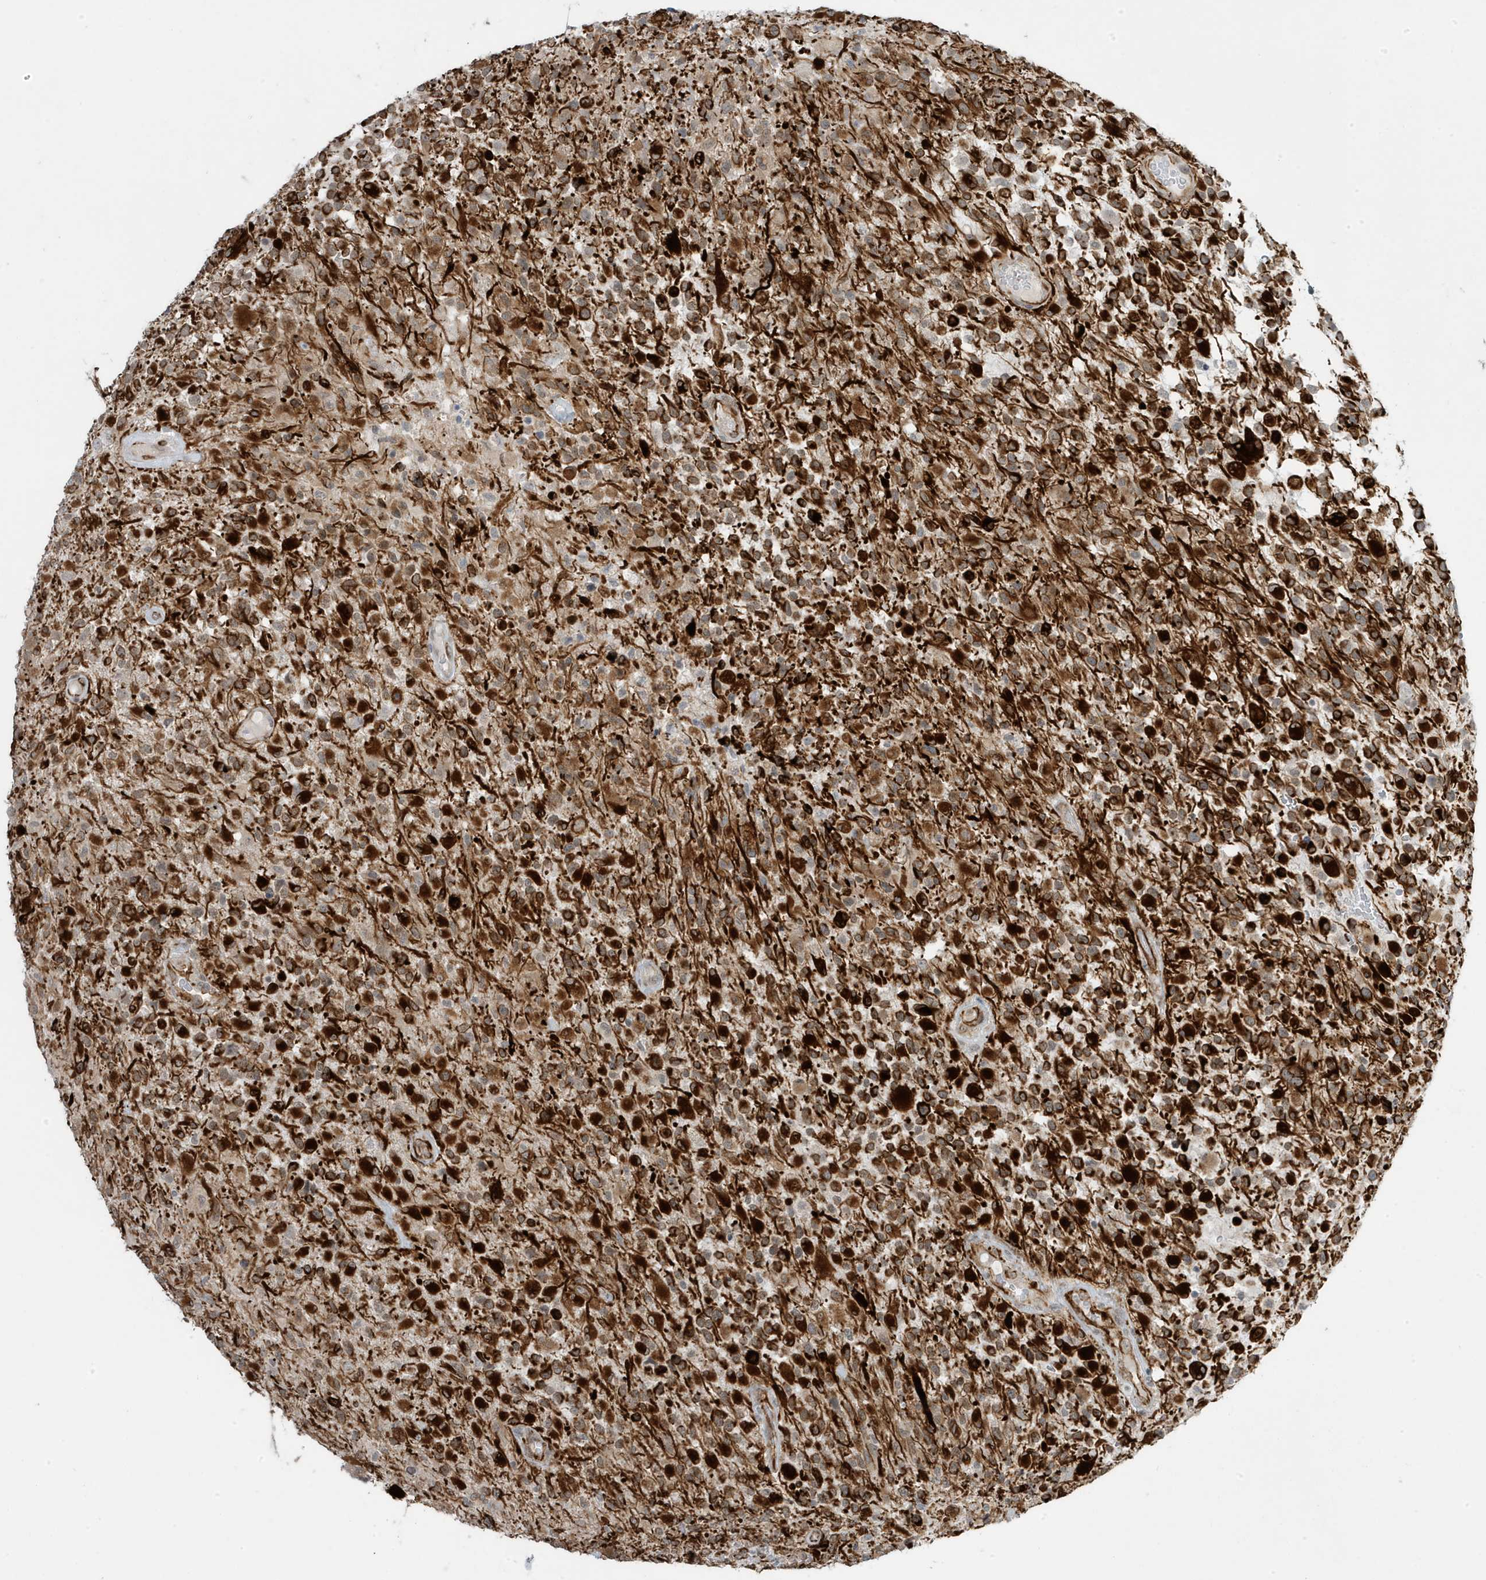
{"staining": {"intensity": "strong", "quantity": "25%-75%", "location": "cytoplasmic/membranous,nuclear"}, "tissue": "glioma", "cell_type": "Tumor cells", "image_type": "cancer", "snomed": [{"axis": "morphology", "description": "Glioma, malignant, High grade"}, {"axis": "morphology", "description": "Glioblastoma, NOS"}, {"axis": "topography", "description": "Brain"}], "caption": "Immunohistochemistry (IHC) photomicrograph of malignant high-grade glioma stained for a protein (brown), which demonstrates high levels of strong cytoplasmic/membranous and nuclear expression in about 25%-75% of tumor cells.", "gene": "ADAMTSL3", "patient": {"sex": "male", "age": 60}}